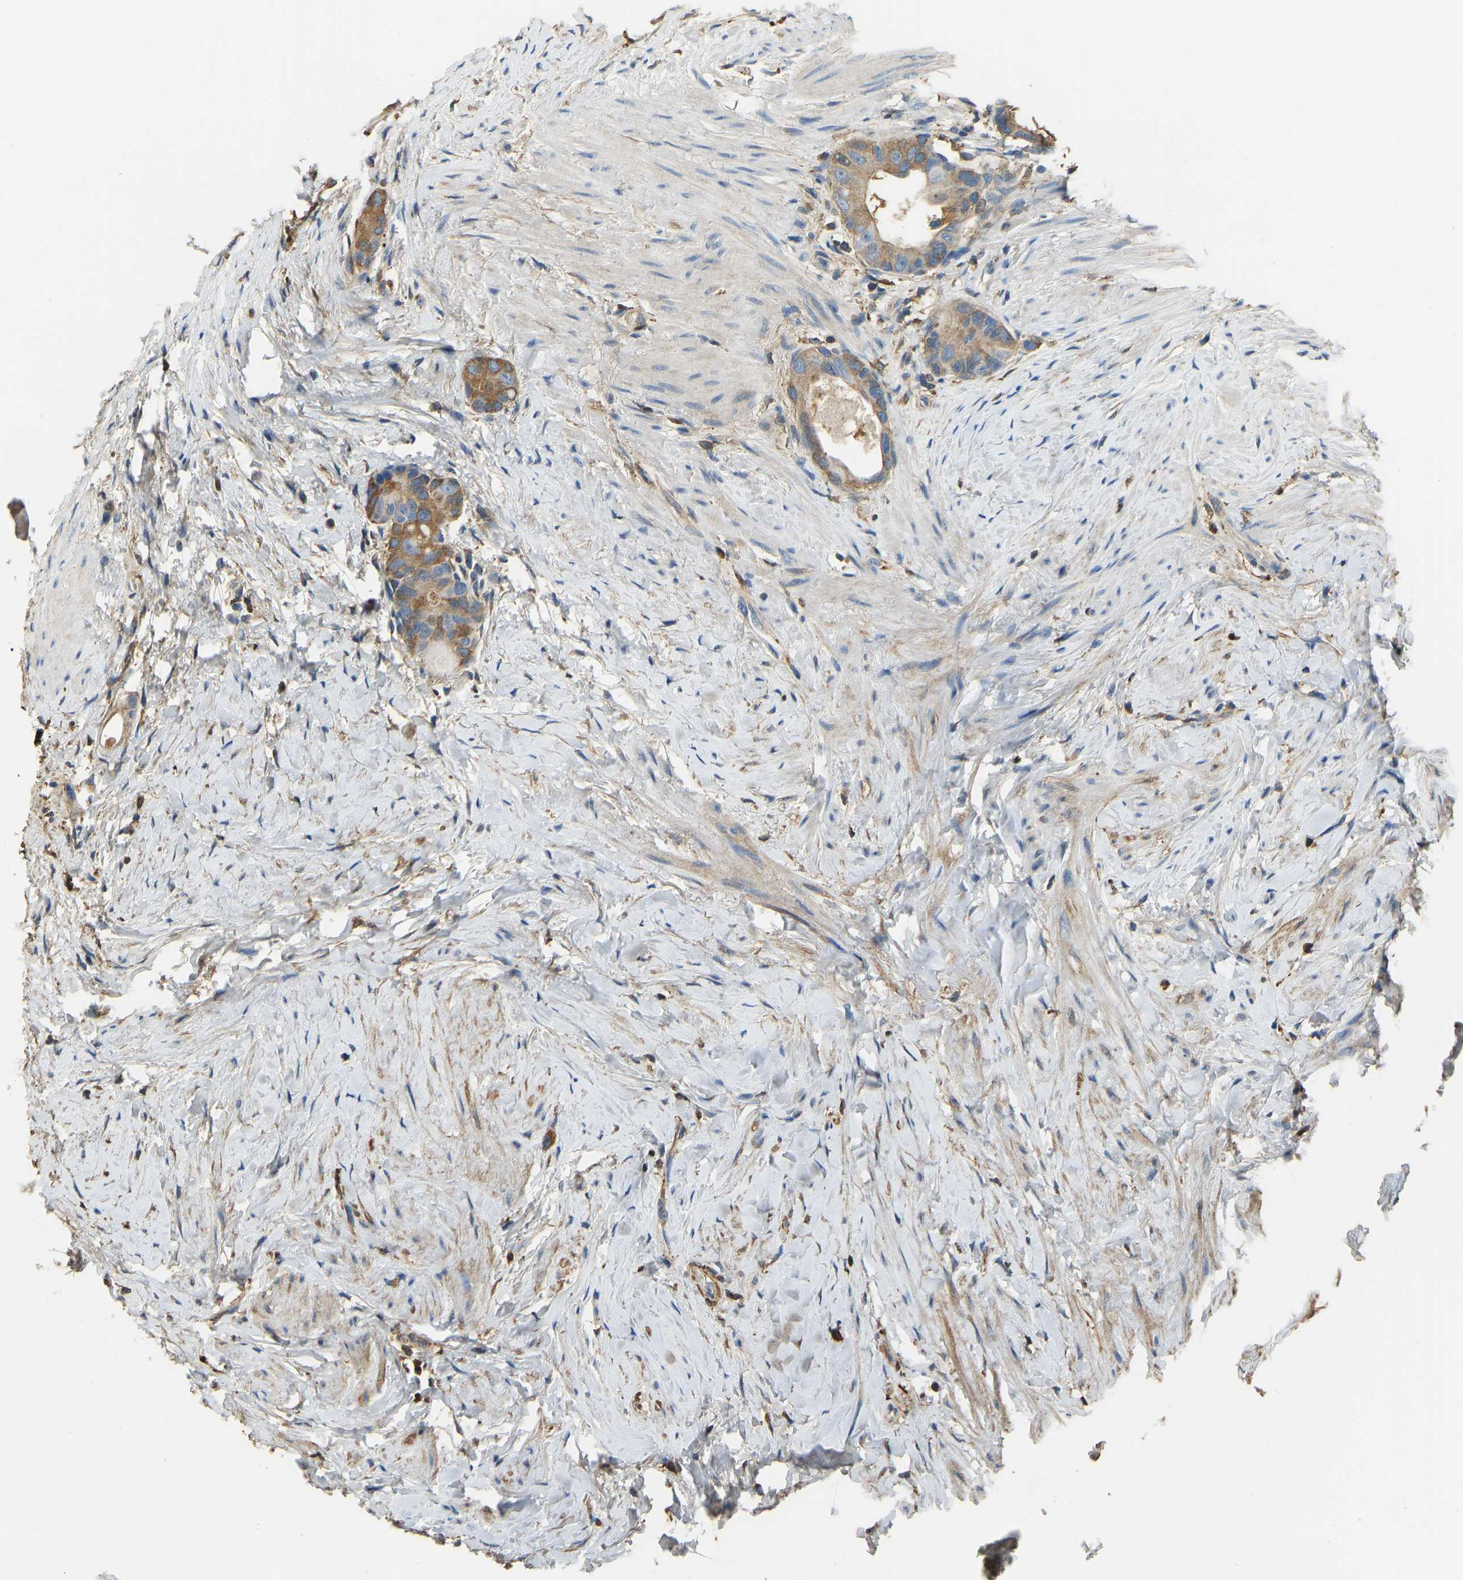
{"staining": {"intensity": "moderate", "quantity": ">75%", "location": "cytoplasmic/membranous"}, "tissue": "colorectal cancer", "cell_type": "Tumor cells", "image_type": "cancer", "snomed": [{"axis": "morphology", "description": "Adenocarcinoma, NOS"}, {"axis": "topography", "description": "Rectum"}], "caption": "Immunohistochemistry micrograph of human colorectal cancer stained for a protein (brown), which exhibits medium levels of moderate cytoplasmic/membranous staining in approximately >75% of tumor cells.", "gene": "THBS4", "patient": {"sex": "male", "age": 51}}